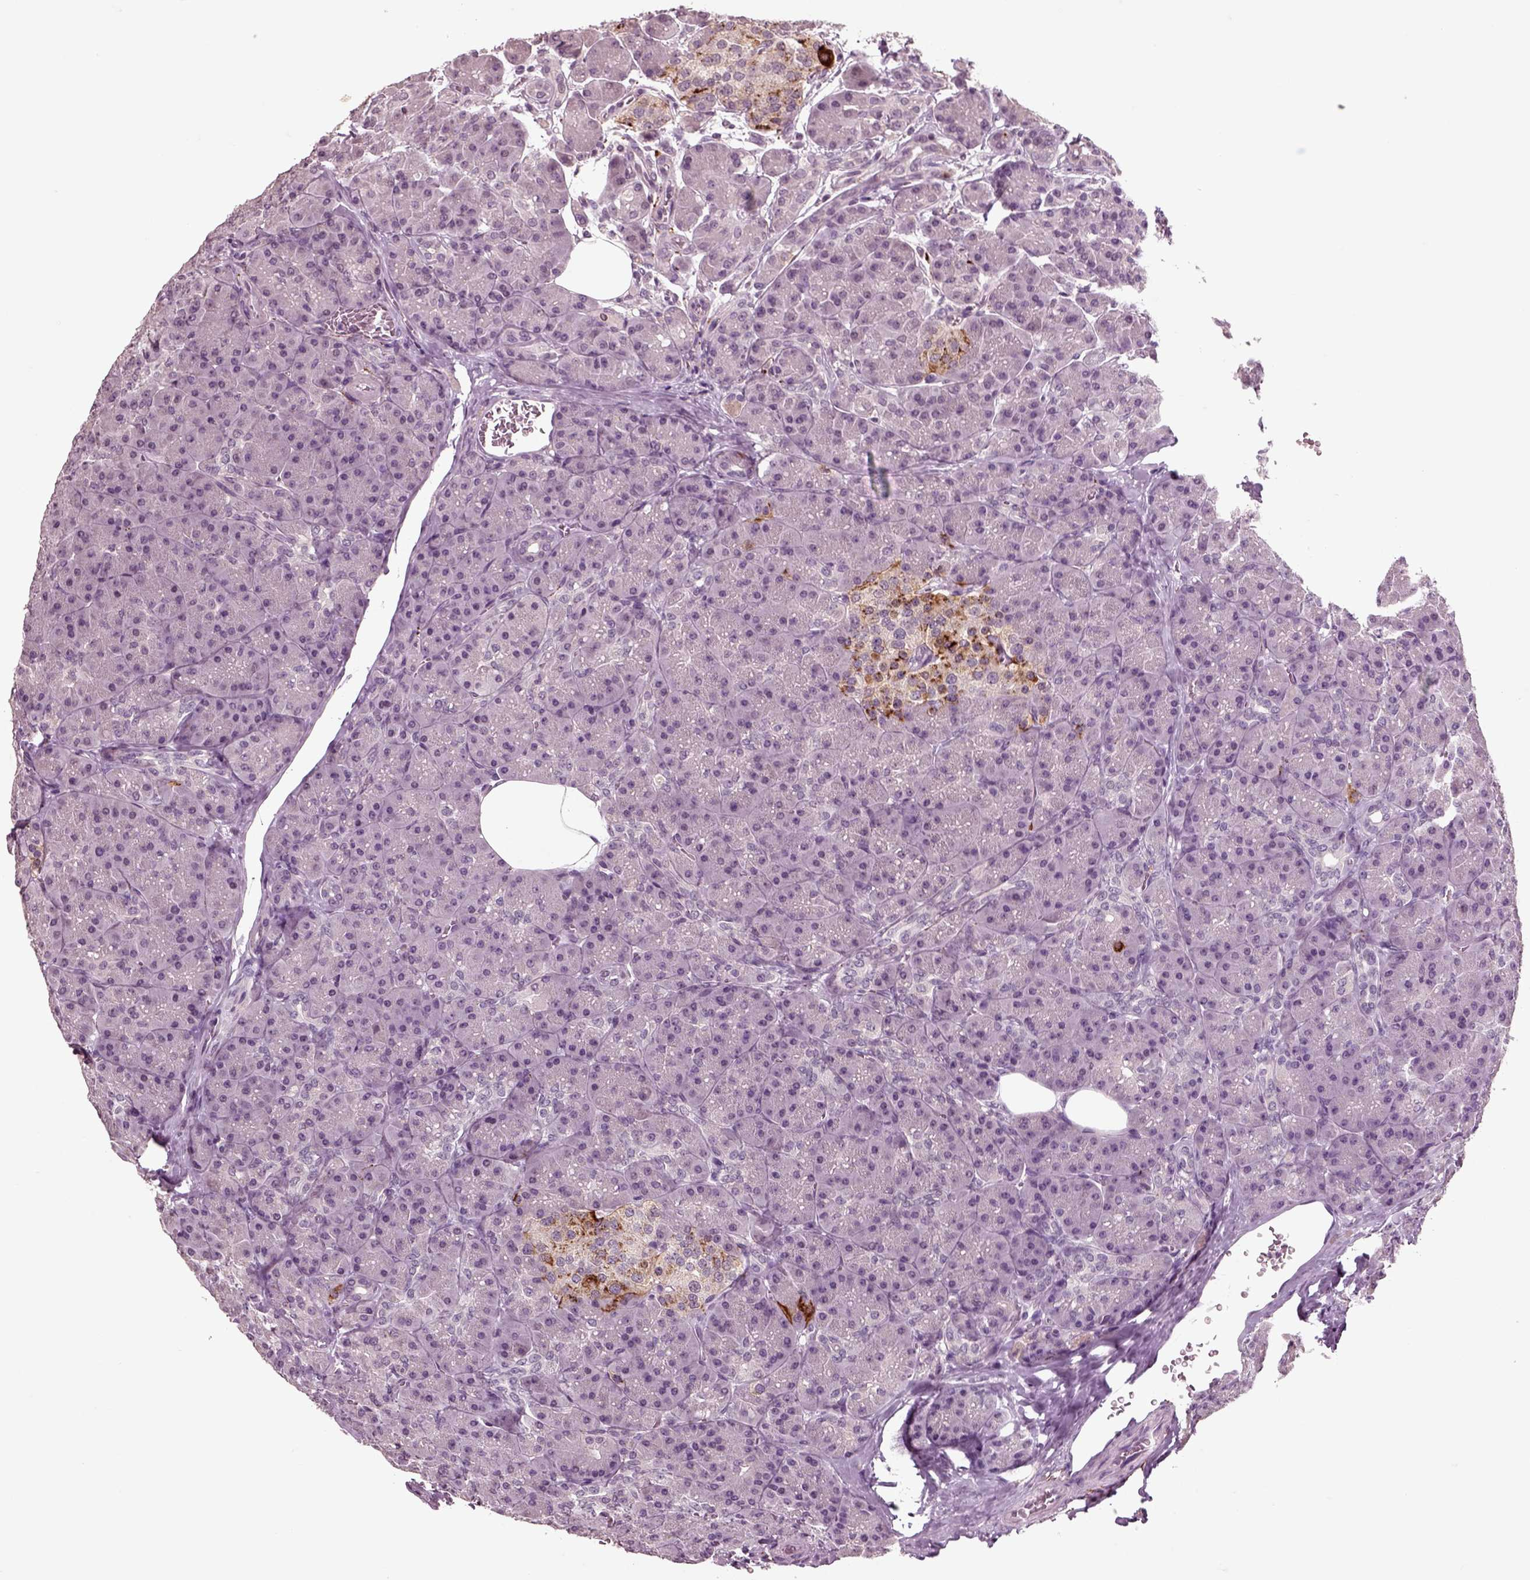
{"staining": {"intensity": "negative", "quantity": "none", "location": "none"}, "tissue": "pancreas", "cell_type": "Exocrine glandular cells", "image_type": "normal", "snomed": [{"axis": "morphology", "description": "Normal tissue, NOS"}, {"axis": "topography", "description": "Pancreas"}], "caption": "This is an IHC micrograph of benign human pancreas. There is no staining in exocrine glandular cells.", "gene": "CHGB", "patient": {"sex": "male", "age": 57}}